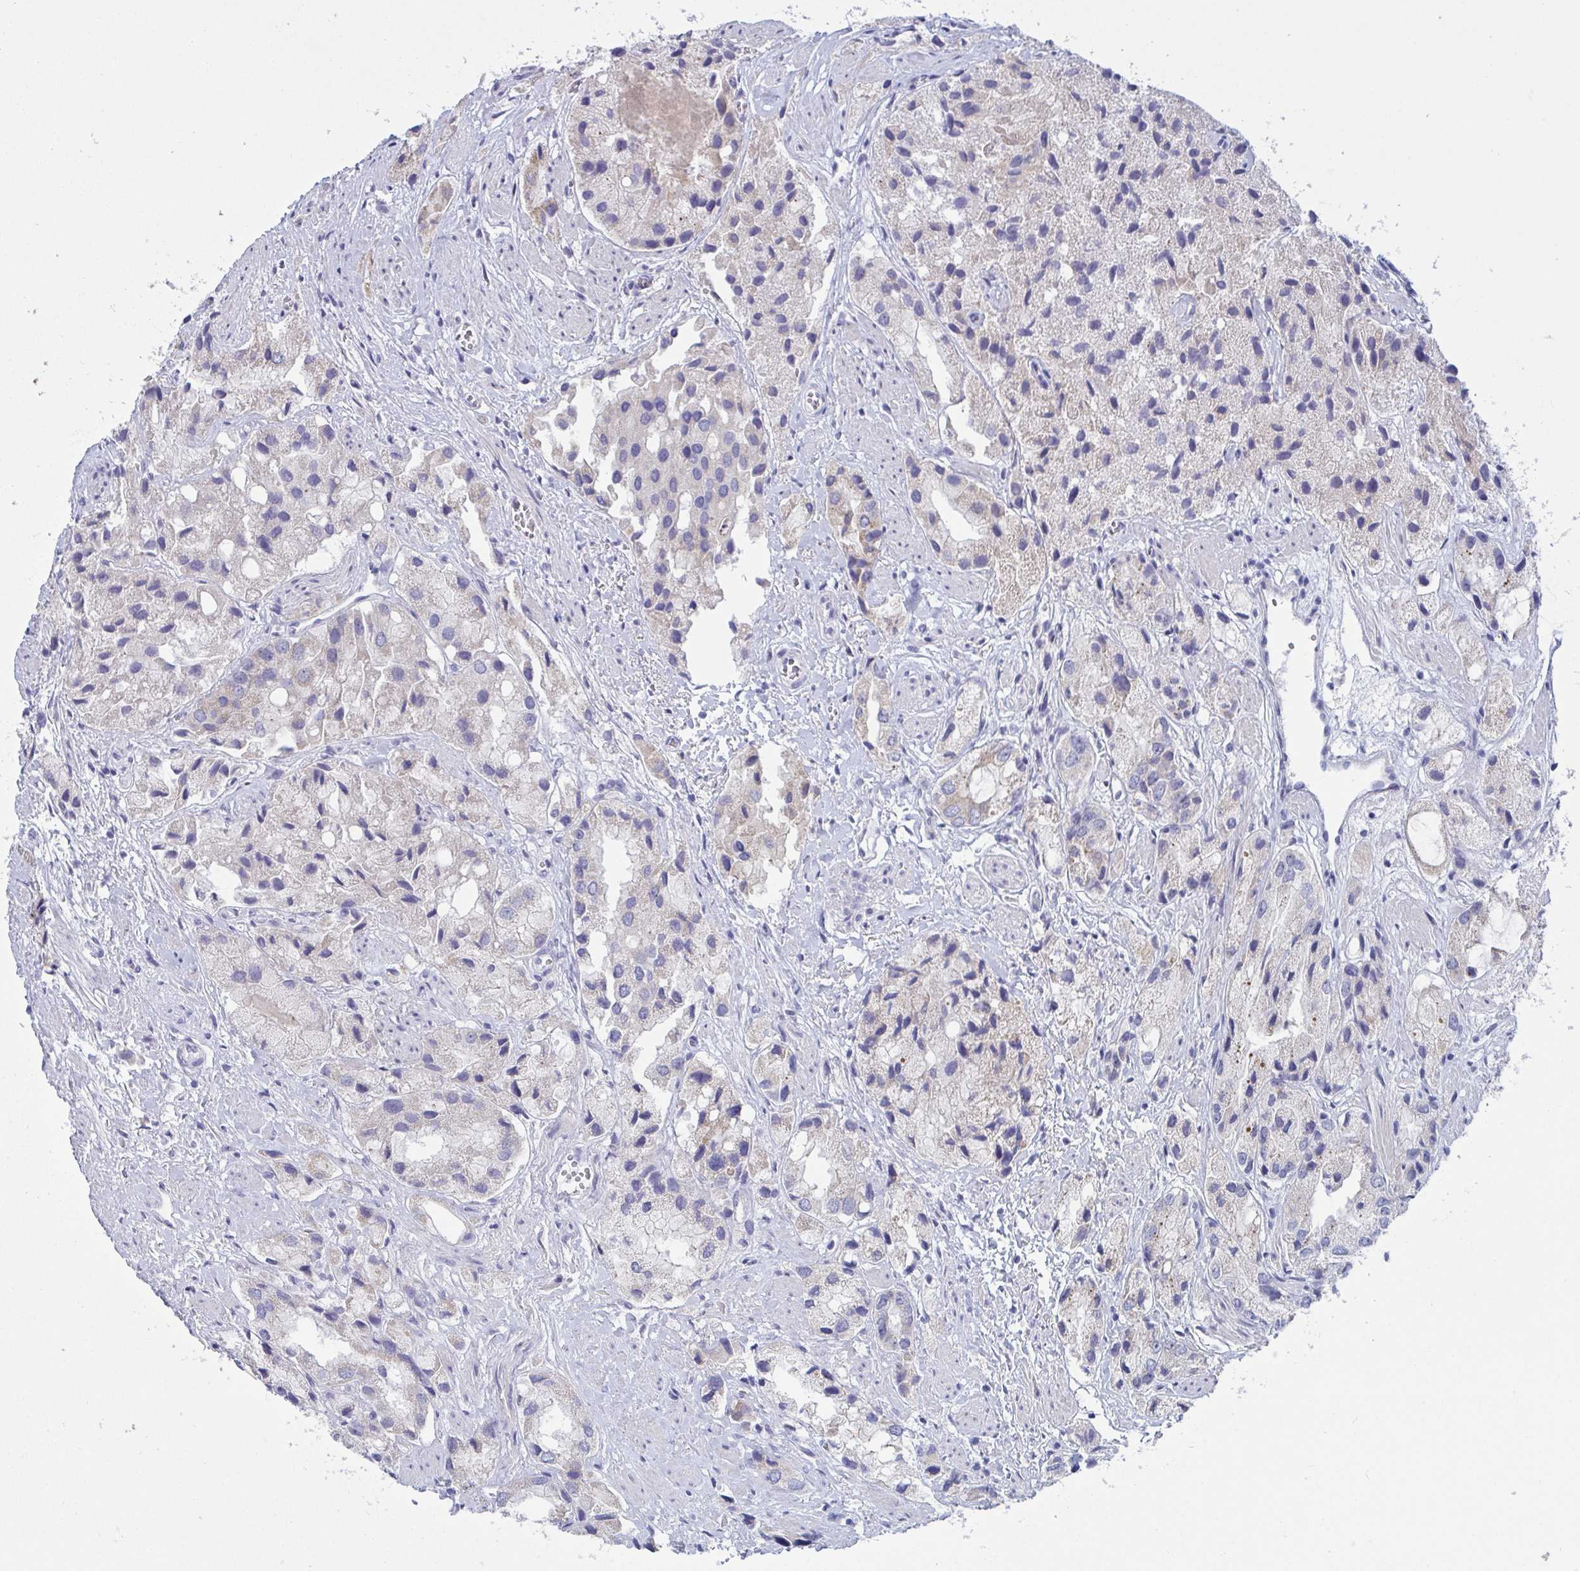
{"staining": {"intensity": "moderate", "quantity": "<25%", "location": "cytoplasmic/membranous"}, "tissue": "prostate cancer", "cell_type": "Tumor cells", "image_type": "cancer", "snomed": [{"axis": "morphology", "description": "Adenocarcinoma, Low grade"}, {"axis": "topography", "description": "Prostate"}], "caption": "High-power microscopy captured an immunohistochemistry histopathology image of prostate cancer, revealing moderate cytoplasmic/membranous expression in about <25% of tumor cells.", "gene": "TAS2R38", "patient": {"sex": "male", "age": 69}}